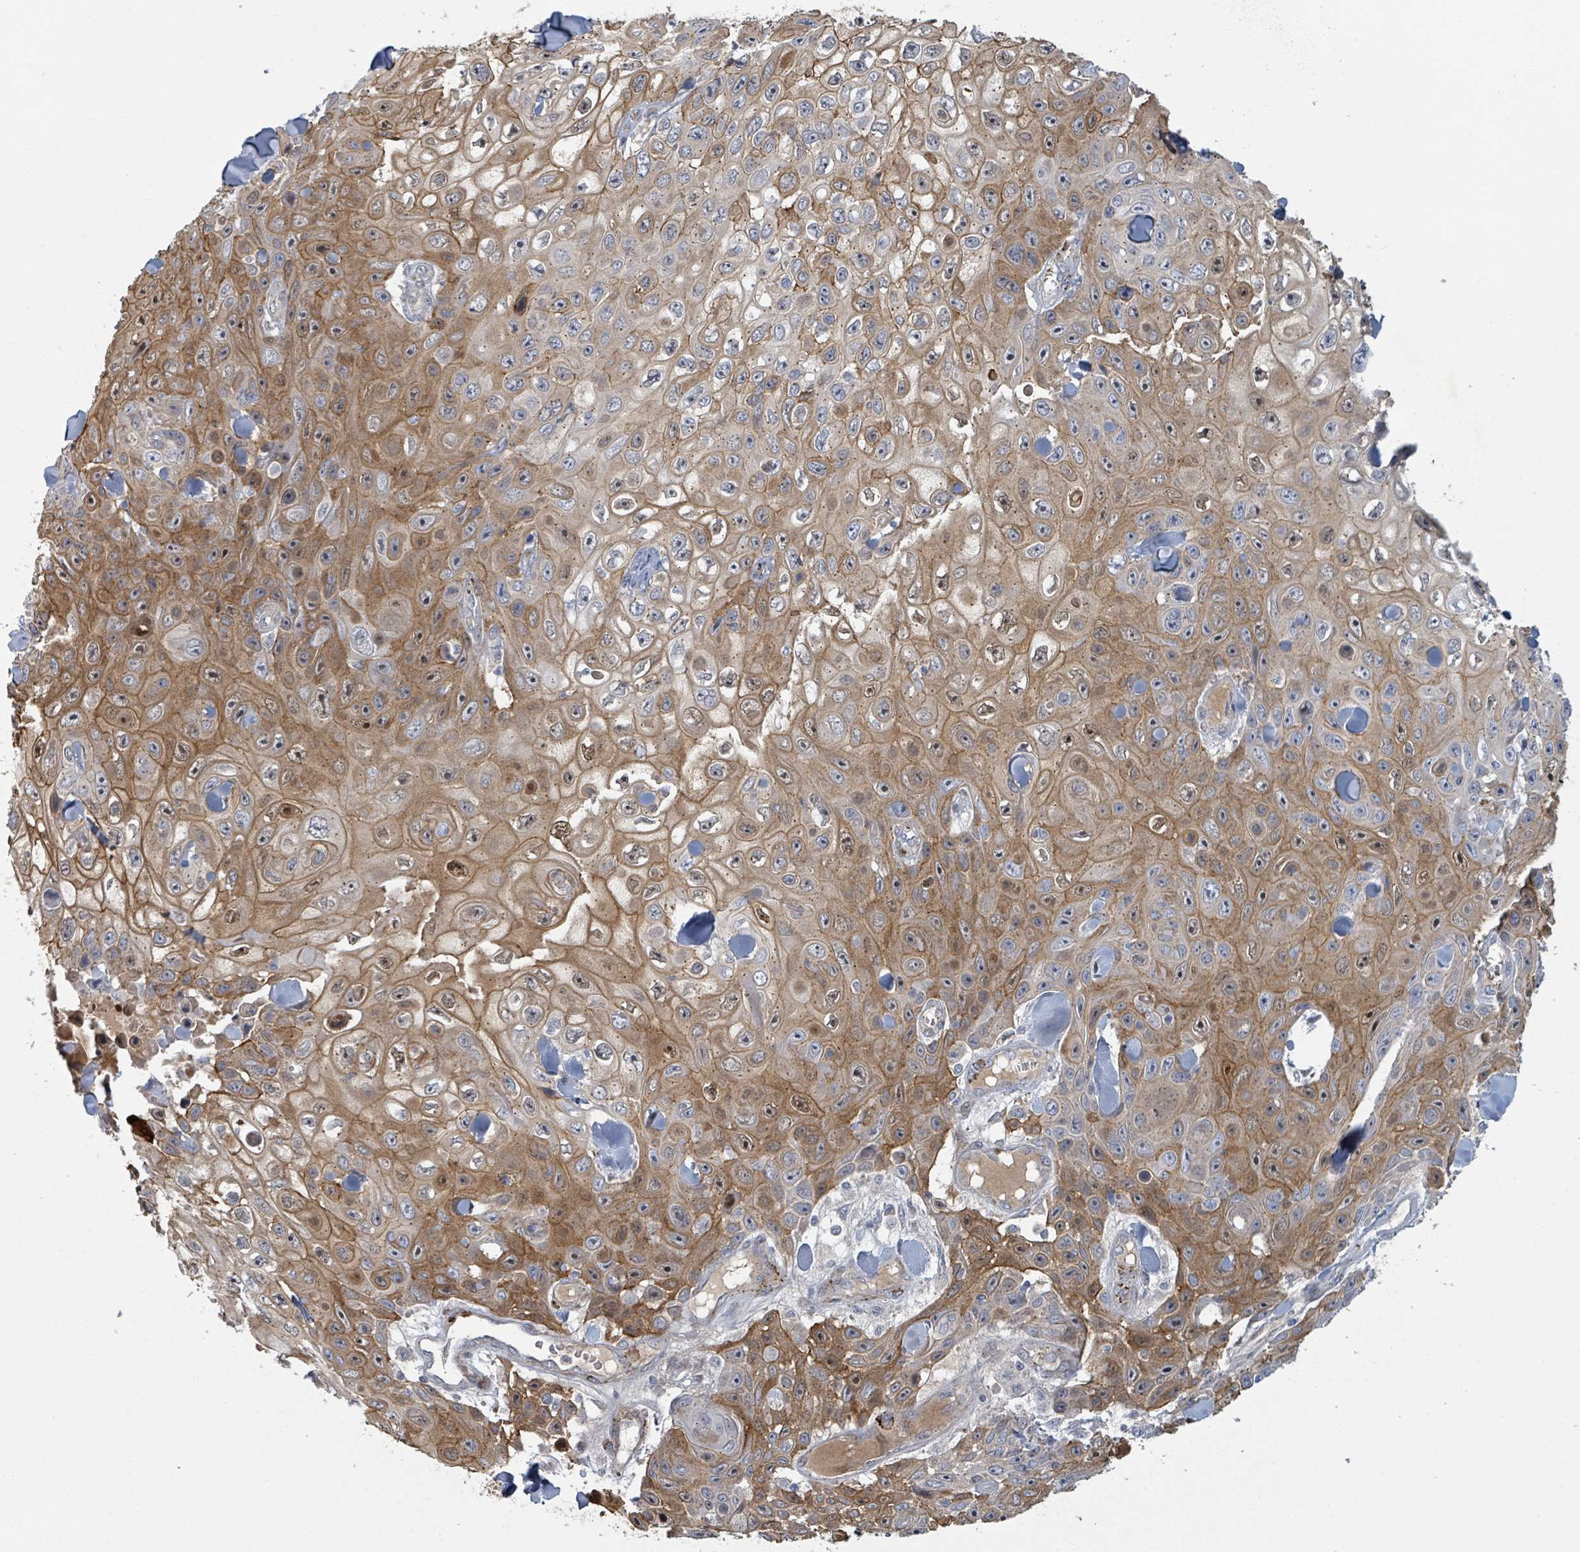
{"staining": {"intensity": "moderate", "quantity": ">75%", "location": "cytoplasmic/membranous,nuclear"}, "tissue": "skin cancer", "cell_type": "Tumor cells", "image_type": "cancer", "snomed": [{"axis": "morphology", "description": "Squamous cell carcinoma, NOS"}, {"axis": "topography", "description": "Skin"}], "caption": "Protein expression analysis of skin squamous cell carcinoma shows moderate cytoplasmic/membranous and nuclear expression in about >75% of tumor cells. (Brightfield microscopy of DAB IHC at high magnification).", "gene": "COL5A3", "patient": {"sex": "male", "age": 82}}